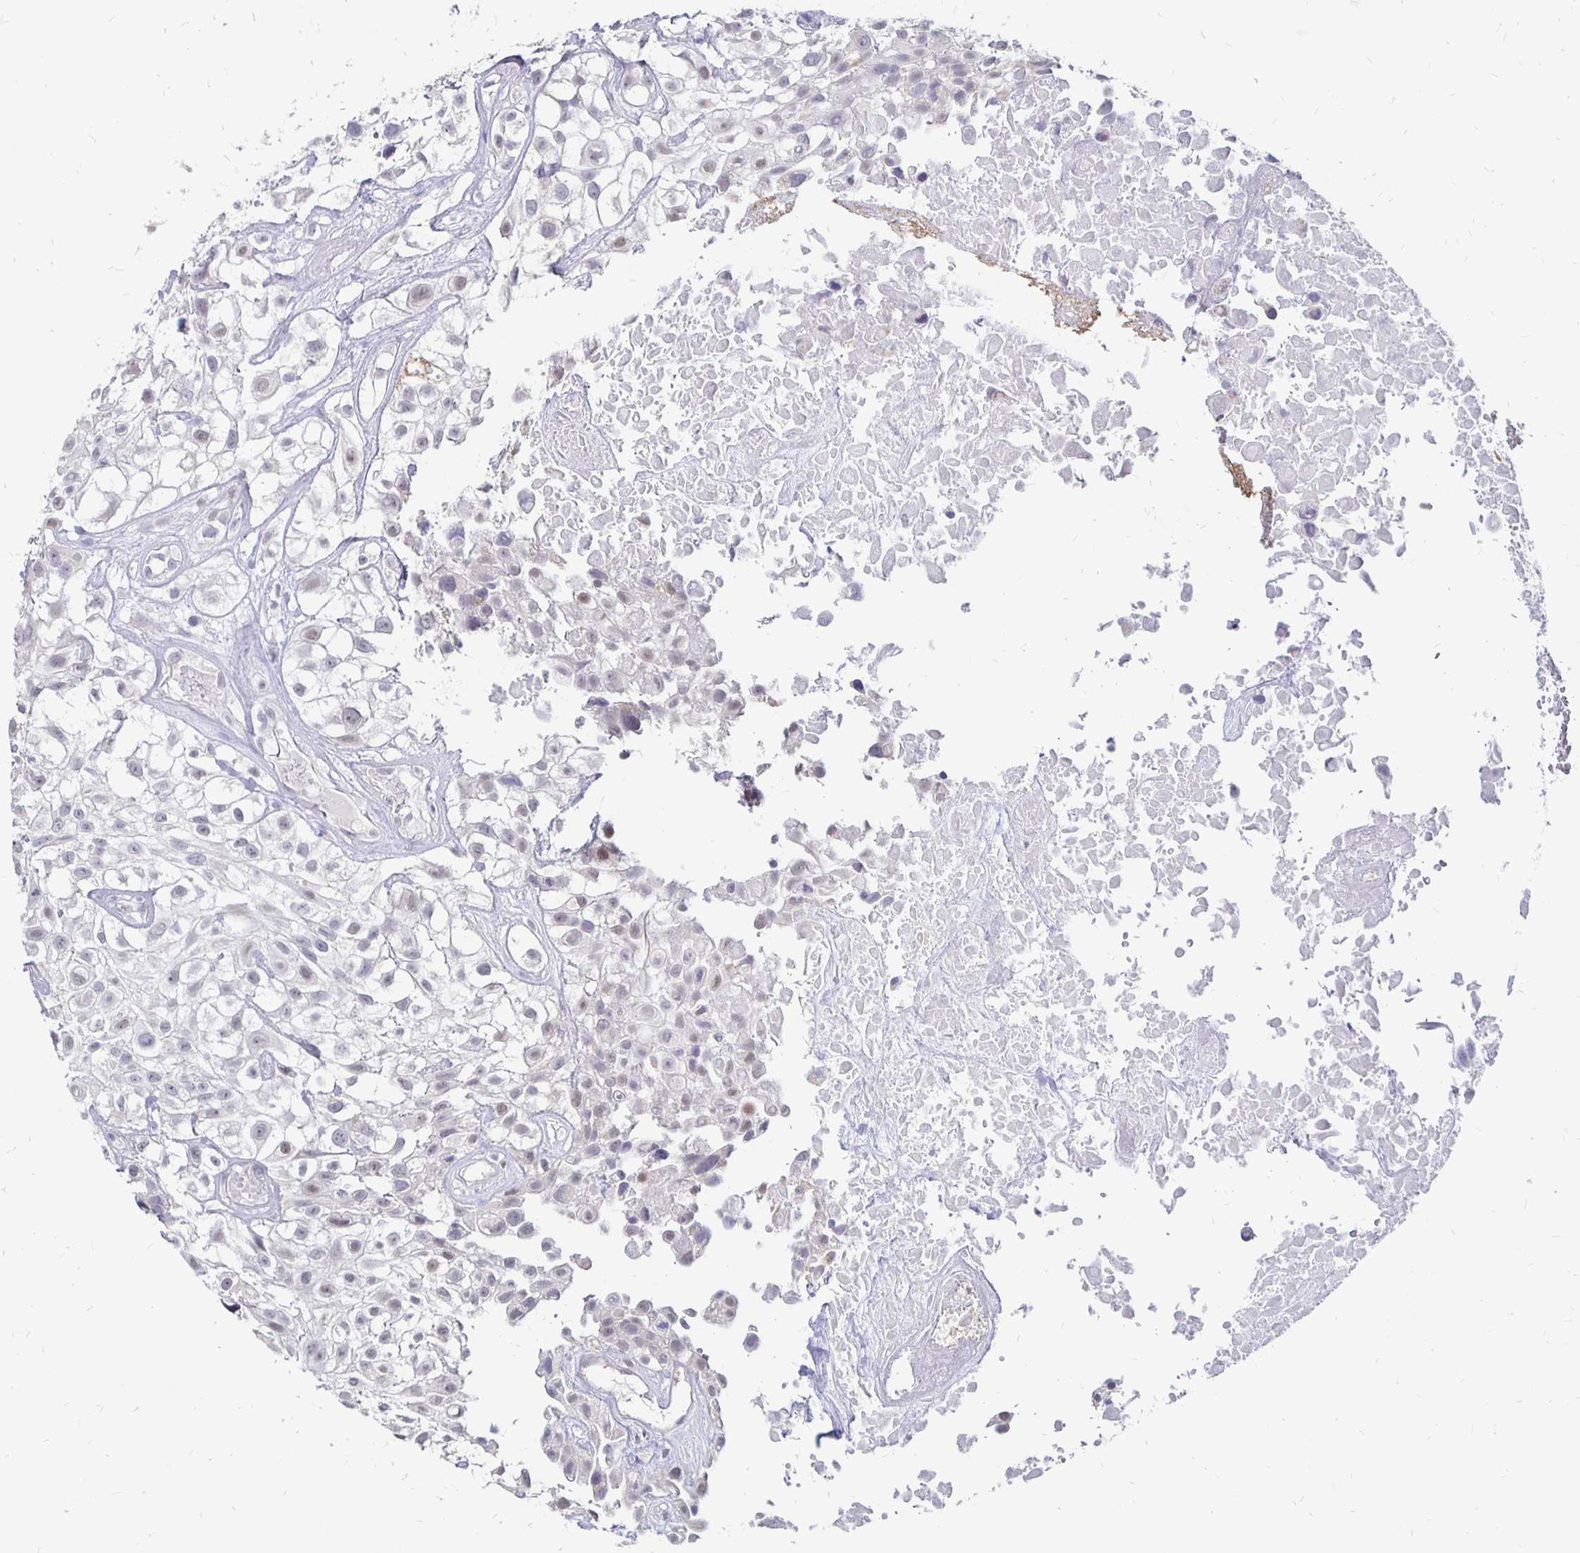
{"staining": {"intensity": "weak", "quantity": "<25%", "location": "nuclear"}, "tissue": "urothelial cancer", "cell_type": "Tumor cells", "image_type": "cancer", "snomed": [{"axis": "morphology", "description": "Urothelial carcinoma, High grade"}, {"axis": "topography", "description": "Urinary bladder"}], "caption": "IHC image of urothelial cancer stained for a protein (brown), which exhibits no positivity in tumor cells.", "gene": "ATOSB", "patient": {"sex": "male", "age": 56}}